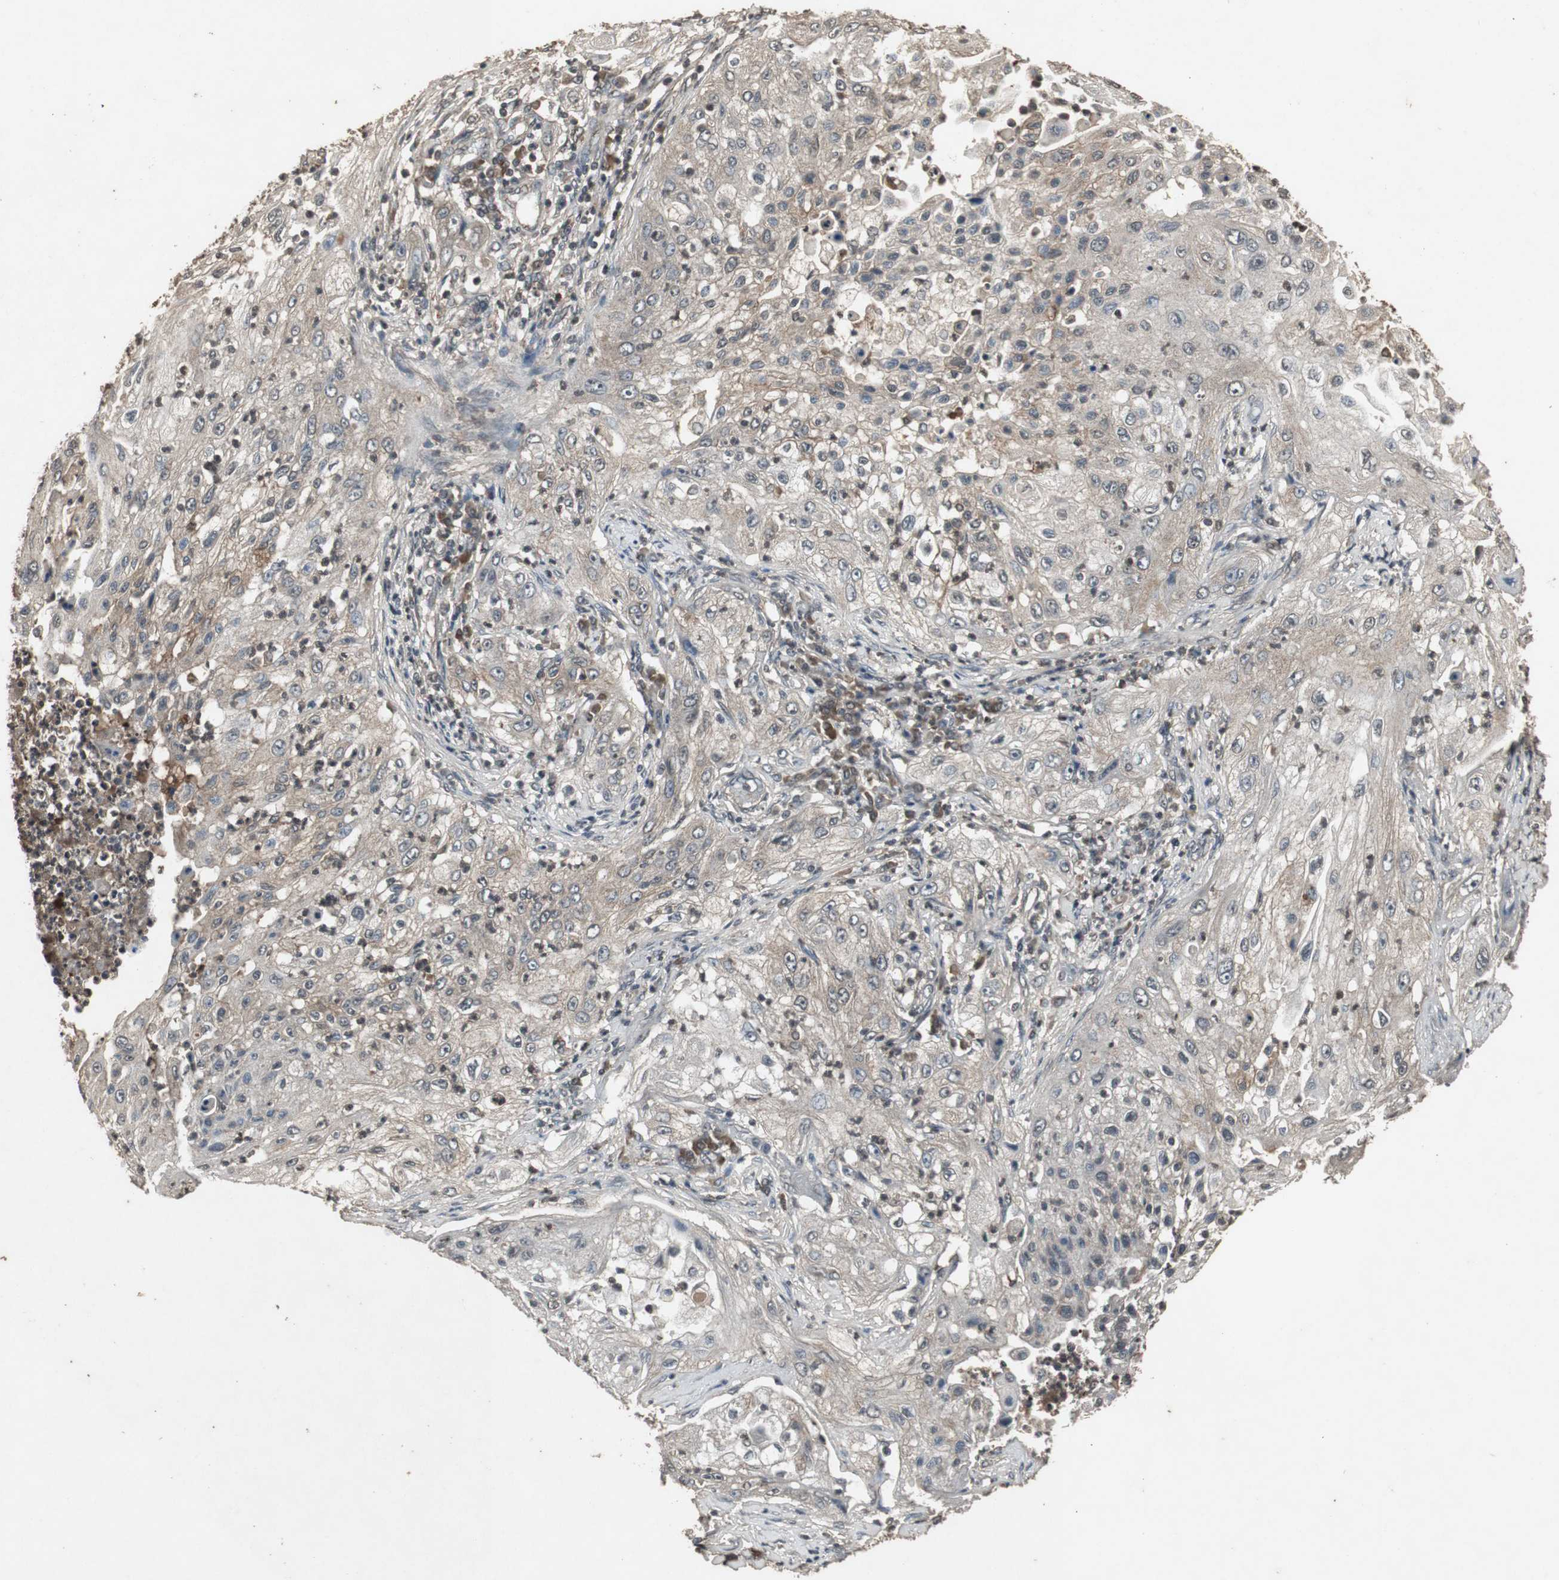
{"staining": {"intensity": "weak", "quantity": "25%-75%", "location": "cytoplasmic/membranous"}, "tissue": "lung cancer", "cell_type": "Tumor cells", "image_type": "cancer", "snomed": [{"axis": "morphology", "description": "Inflammation, NOS"}, {"axis": "morphology", "description": "Squamous cell carcinoma, NOS"}, {"axis": "topography", "description": "Lymph node"}, {"axis": "topography", "description": "Soft tissue"}, {"axis": "topography", "description": "Lung"}], "caption": "There is low levels of weak cytoplasmic/membranous expression in tumor cells of lung squamous cell carcinoma, as demonstrated by immunohistochemical staining (brown color).", "gene": "EMX1", "patient": {"sex": "male", "age": 66}}